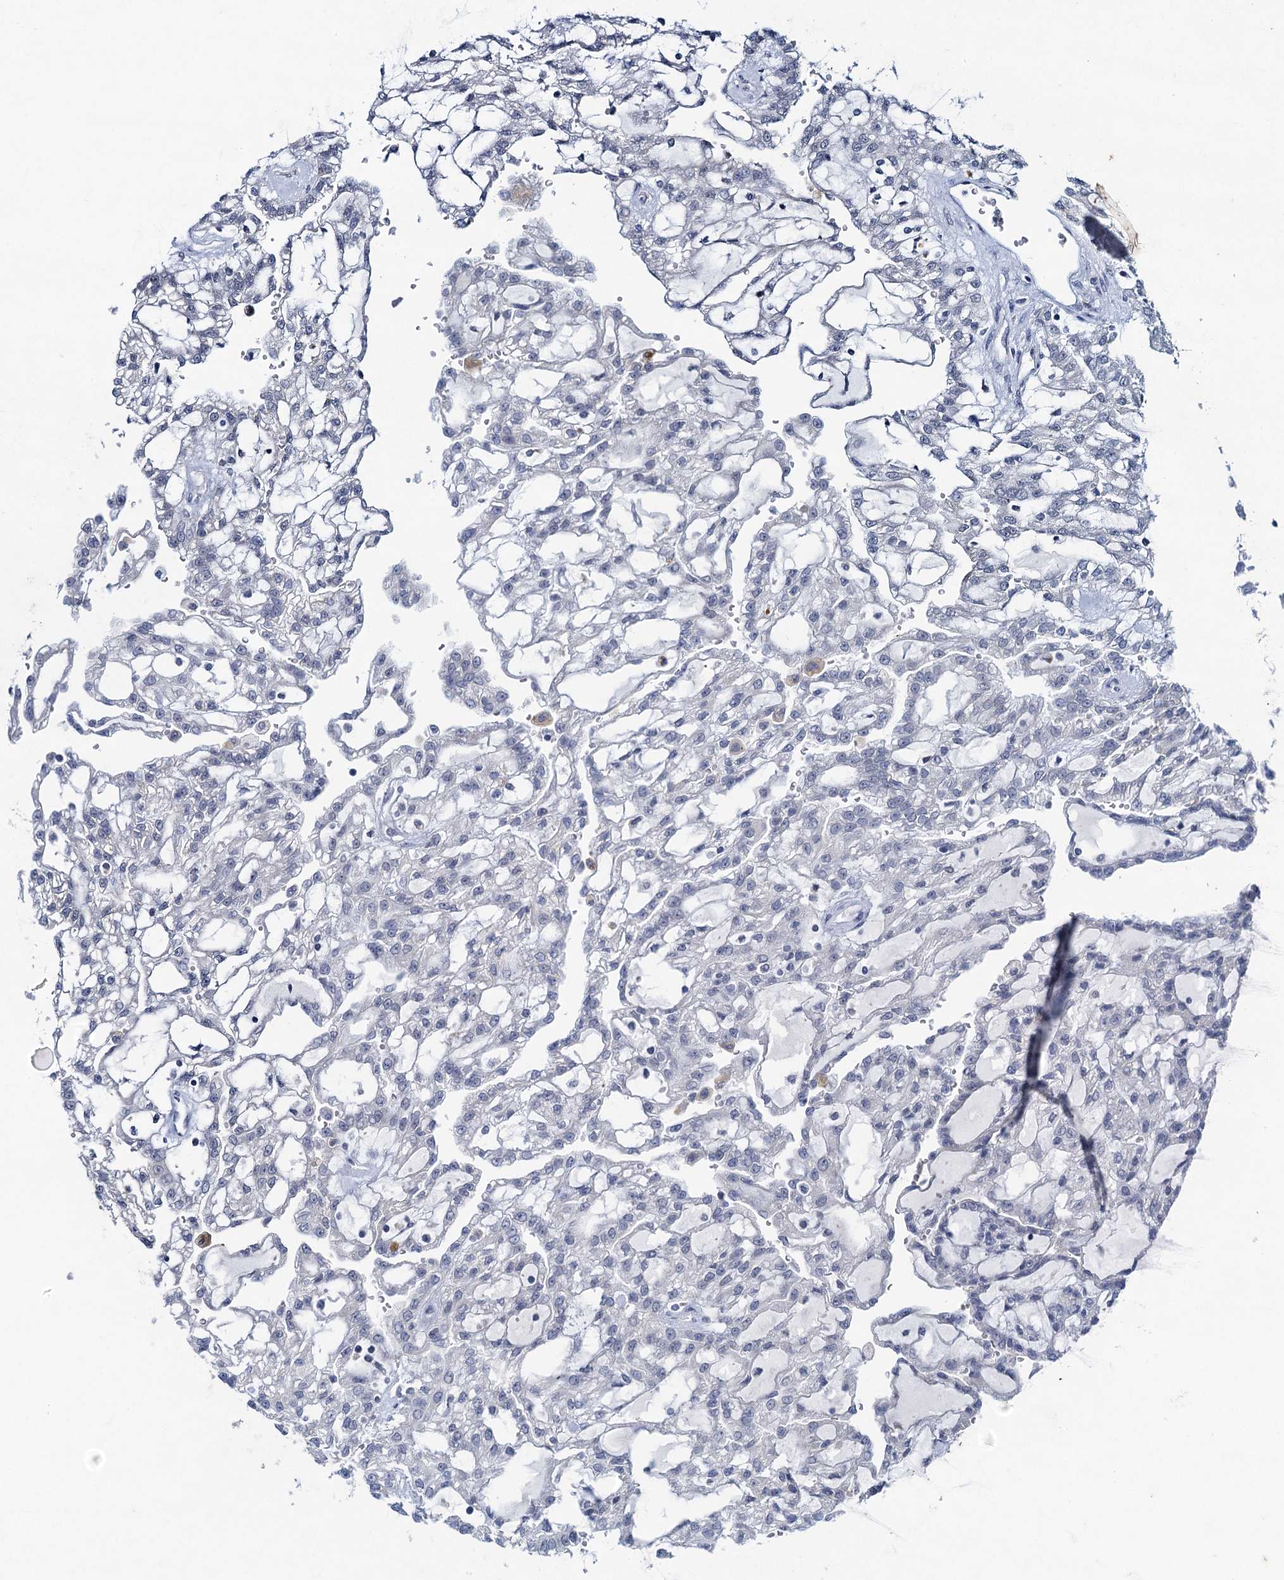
{"staining": {"intensity": "negative", "quantity": "none", "location": "none"}, "tissue": "renal cancer", "cell_type": "Tumor cells", "image_type": "cancer", "snomed": [{"axis": "morphology", "description": "Adenocarcinoma, NOS"}, {"axis": "topography", "description": "Kidney"}], "caption": "An IHC photomicrograph of renal cancer (adenocarcinoma) is shown. There is no staining in tumor cells of renal cancer (adenocarcinoma).", "gene": "HAPSTR1", "patient": {"sex": "male", "age": 63}}